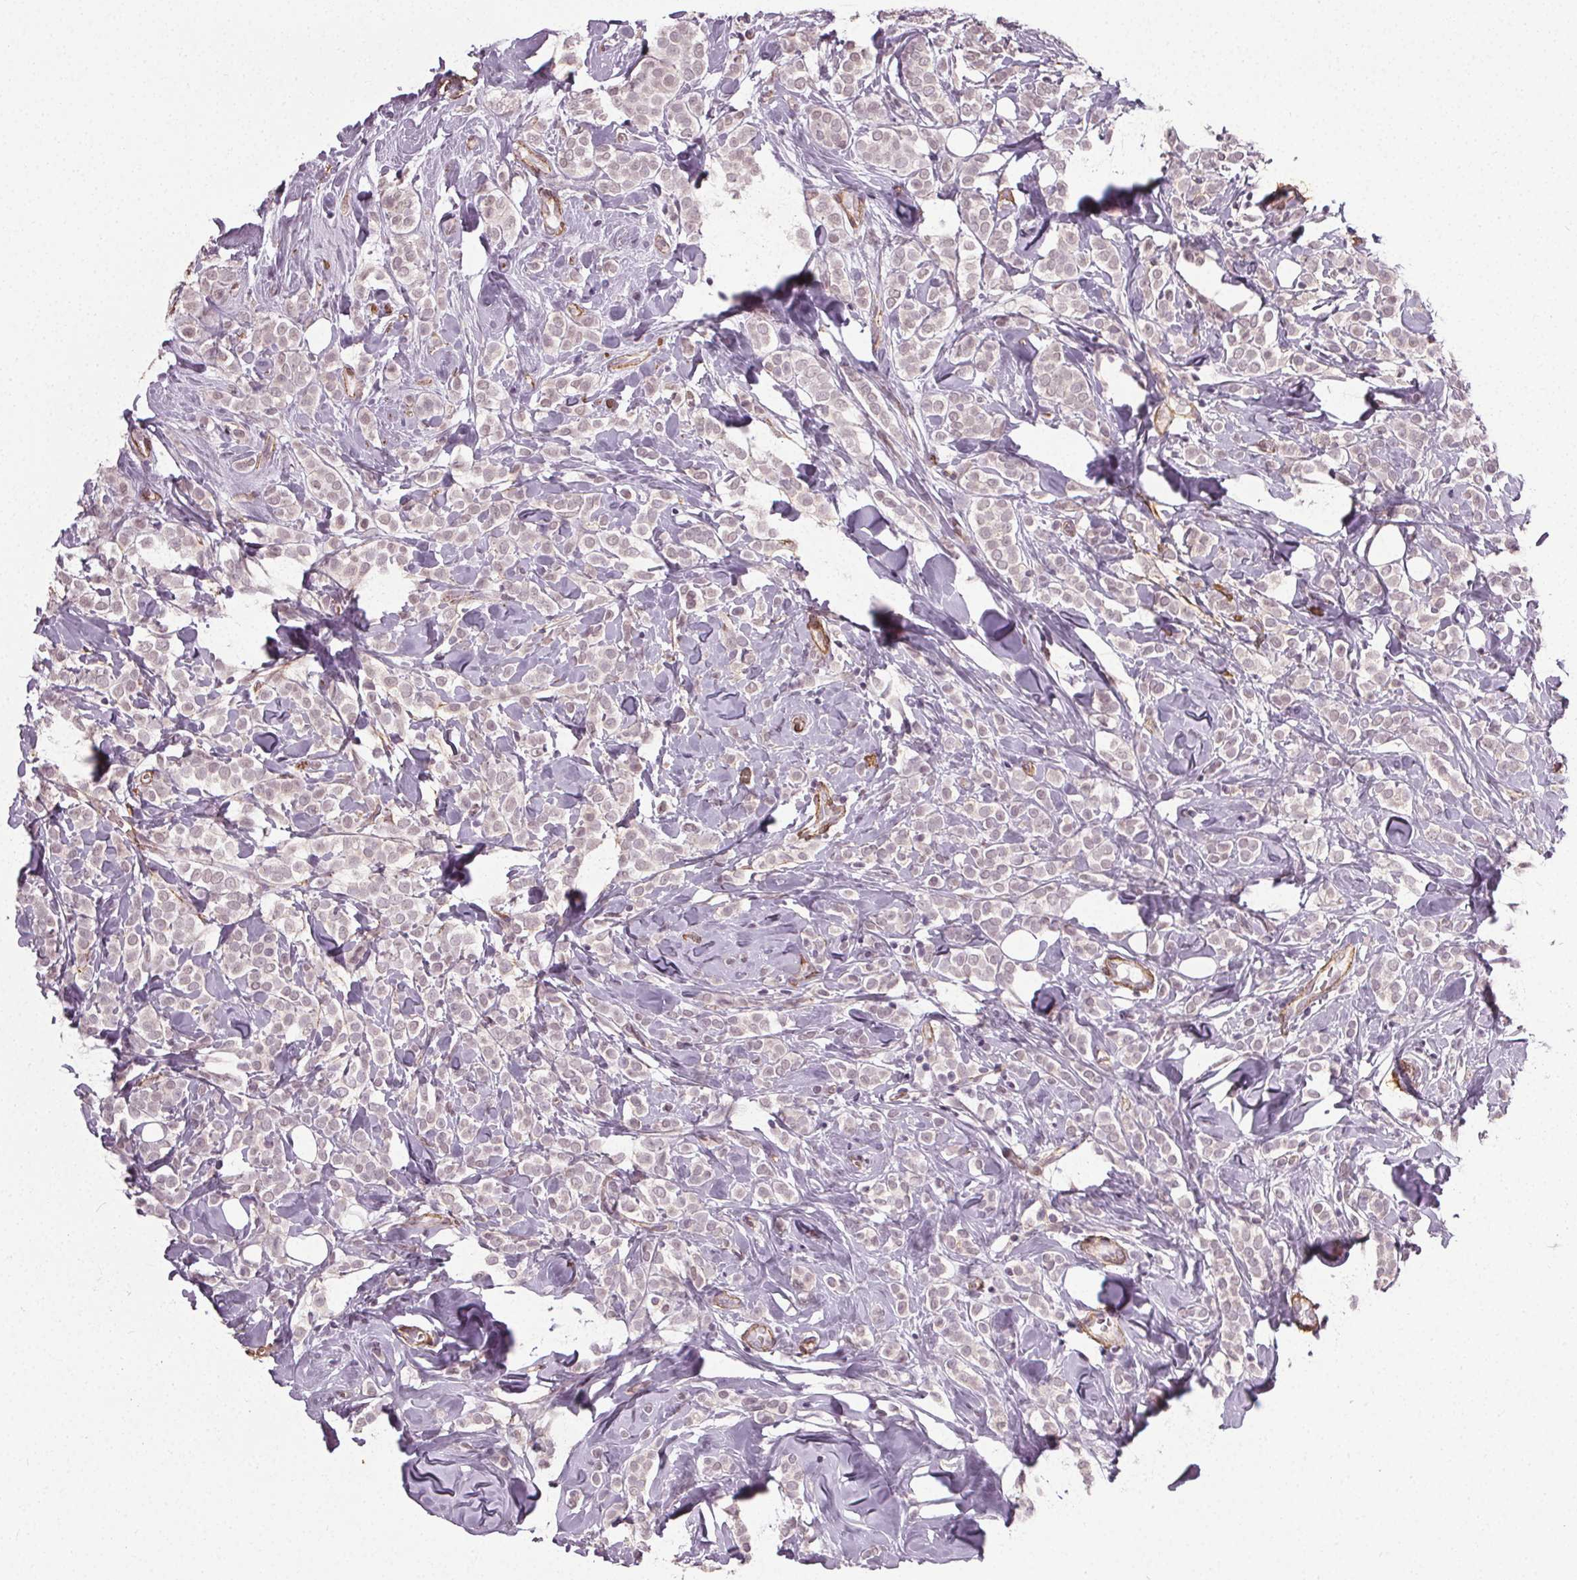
{"staining": {"intensity": "negative", "quantity": "none", "location": "none"}, "tissue": "breast cancer", "cell_type": "Tumor cells", "image_type": "cancer", "snomed": [{"axis": "morphology", "description": "Lobular carcinoma"}, {"axis": "topography", "description": "Breast"}], "caption": "Tumor cells are negative for protein expression in human breast cancer.", "gene": "PKP1", "patient": {"sex": "female", "age": 49}}